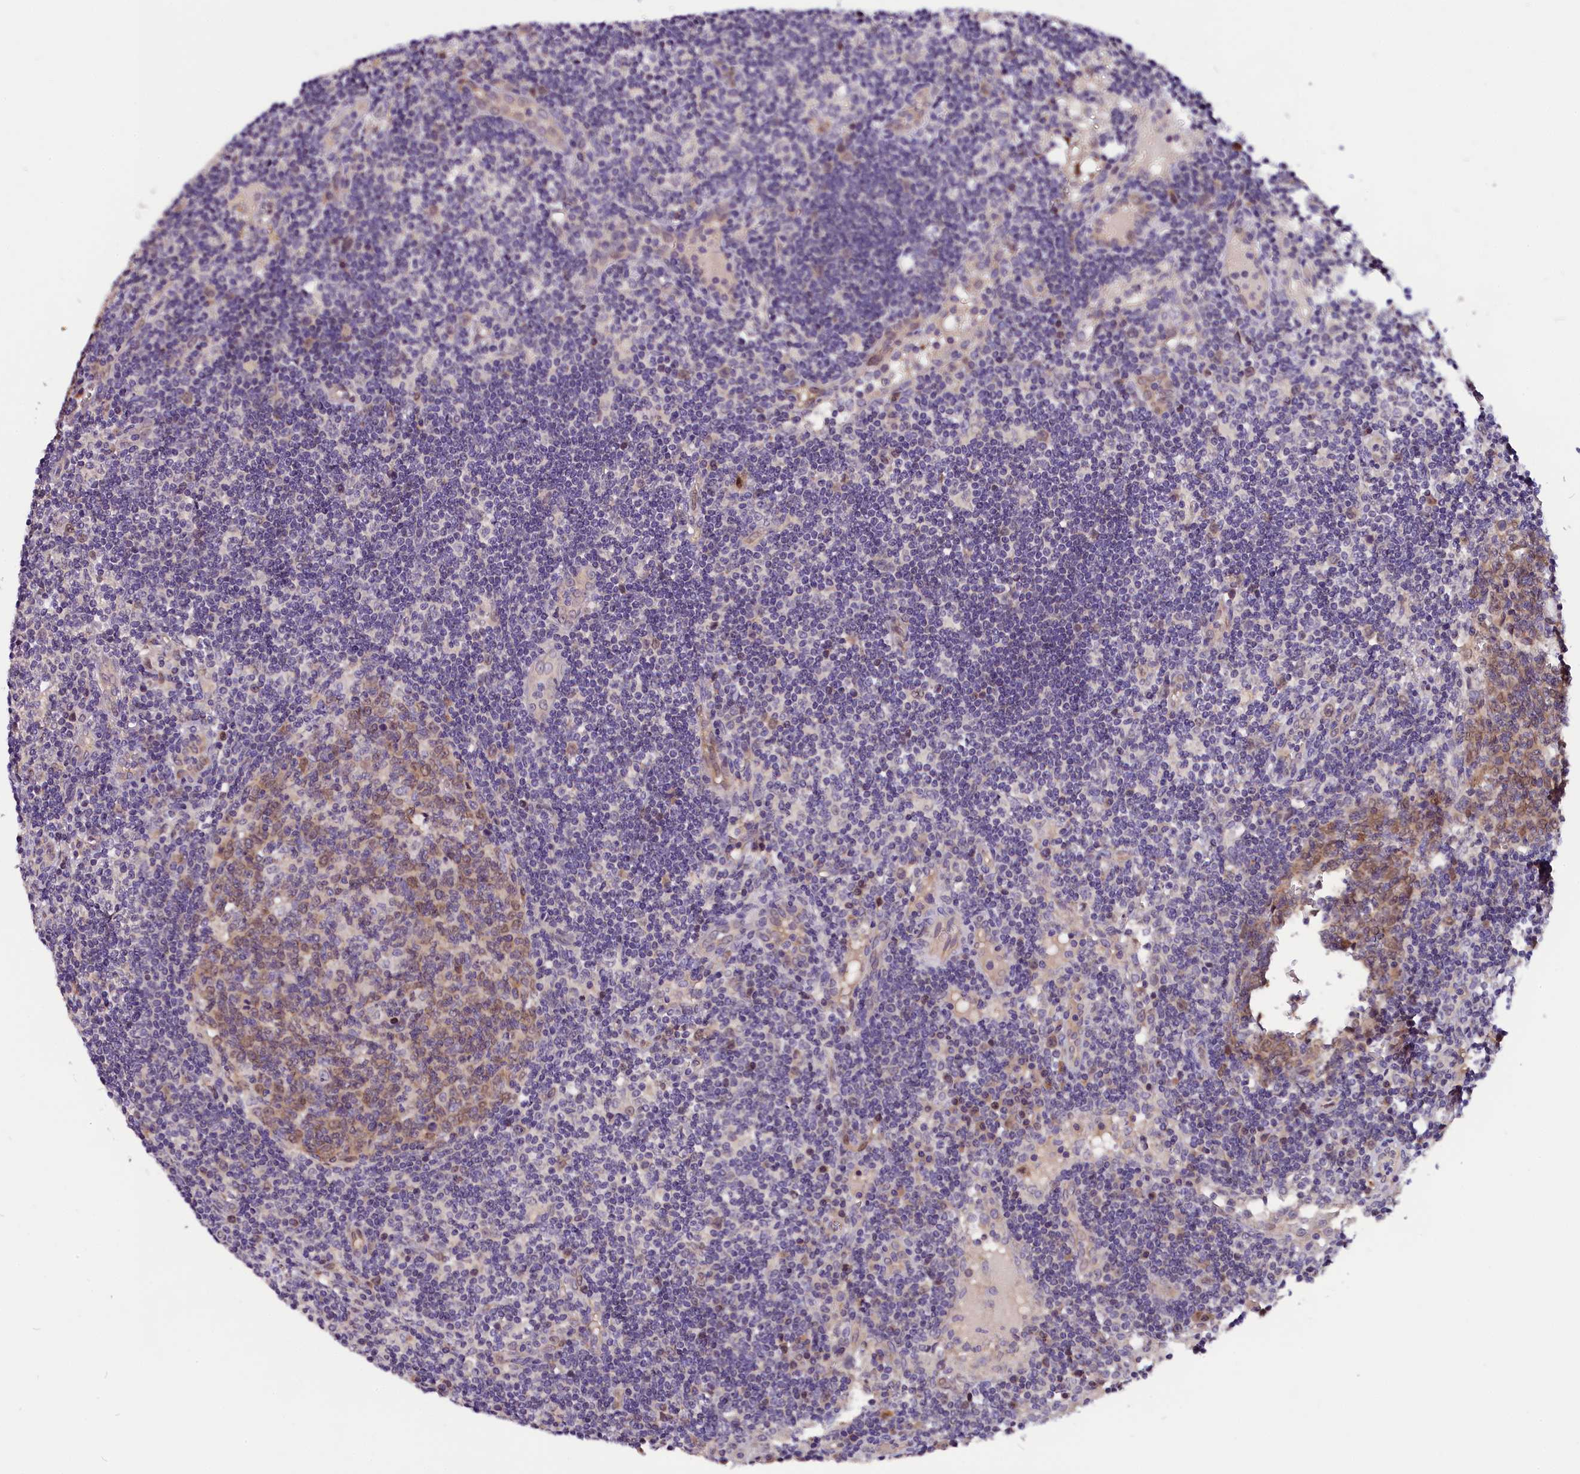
{"staining": {"intensity": "moderate", "quantity": ">75%", "location": "cytoplasmic/membranous"}, "tissue": "lymph node", "cell_type": "Germinal center cells", "image_type": "normal", "snomed": [{"axis": "morphology", "description": "Normal tissue, NOS"}, {"axis": "topography", "description": "Lymph node"}], "caption": "IHC of benign lymph node displays medium levels of moderate cytoplasmic/membranous positivity in about >75% of germinal center cells.", "gene": "C9orf40", "patient": {"sex": "female", "age": 73}}